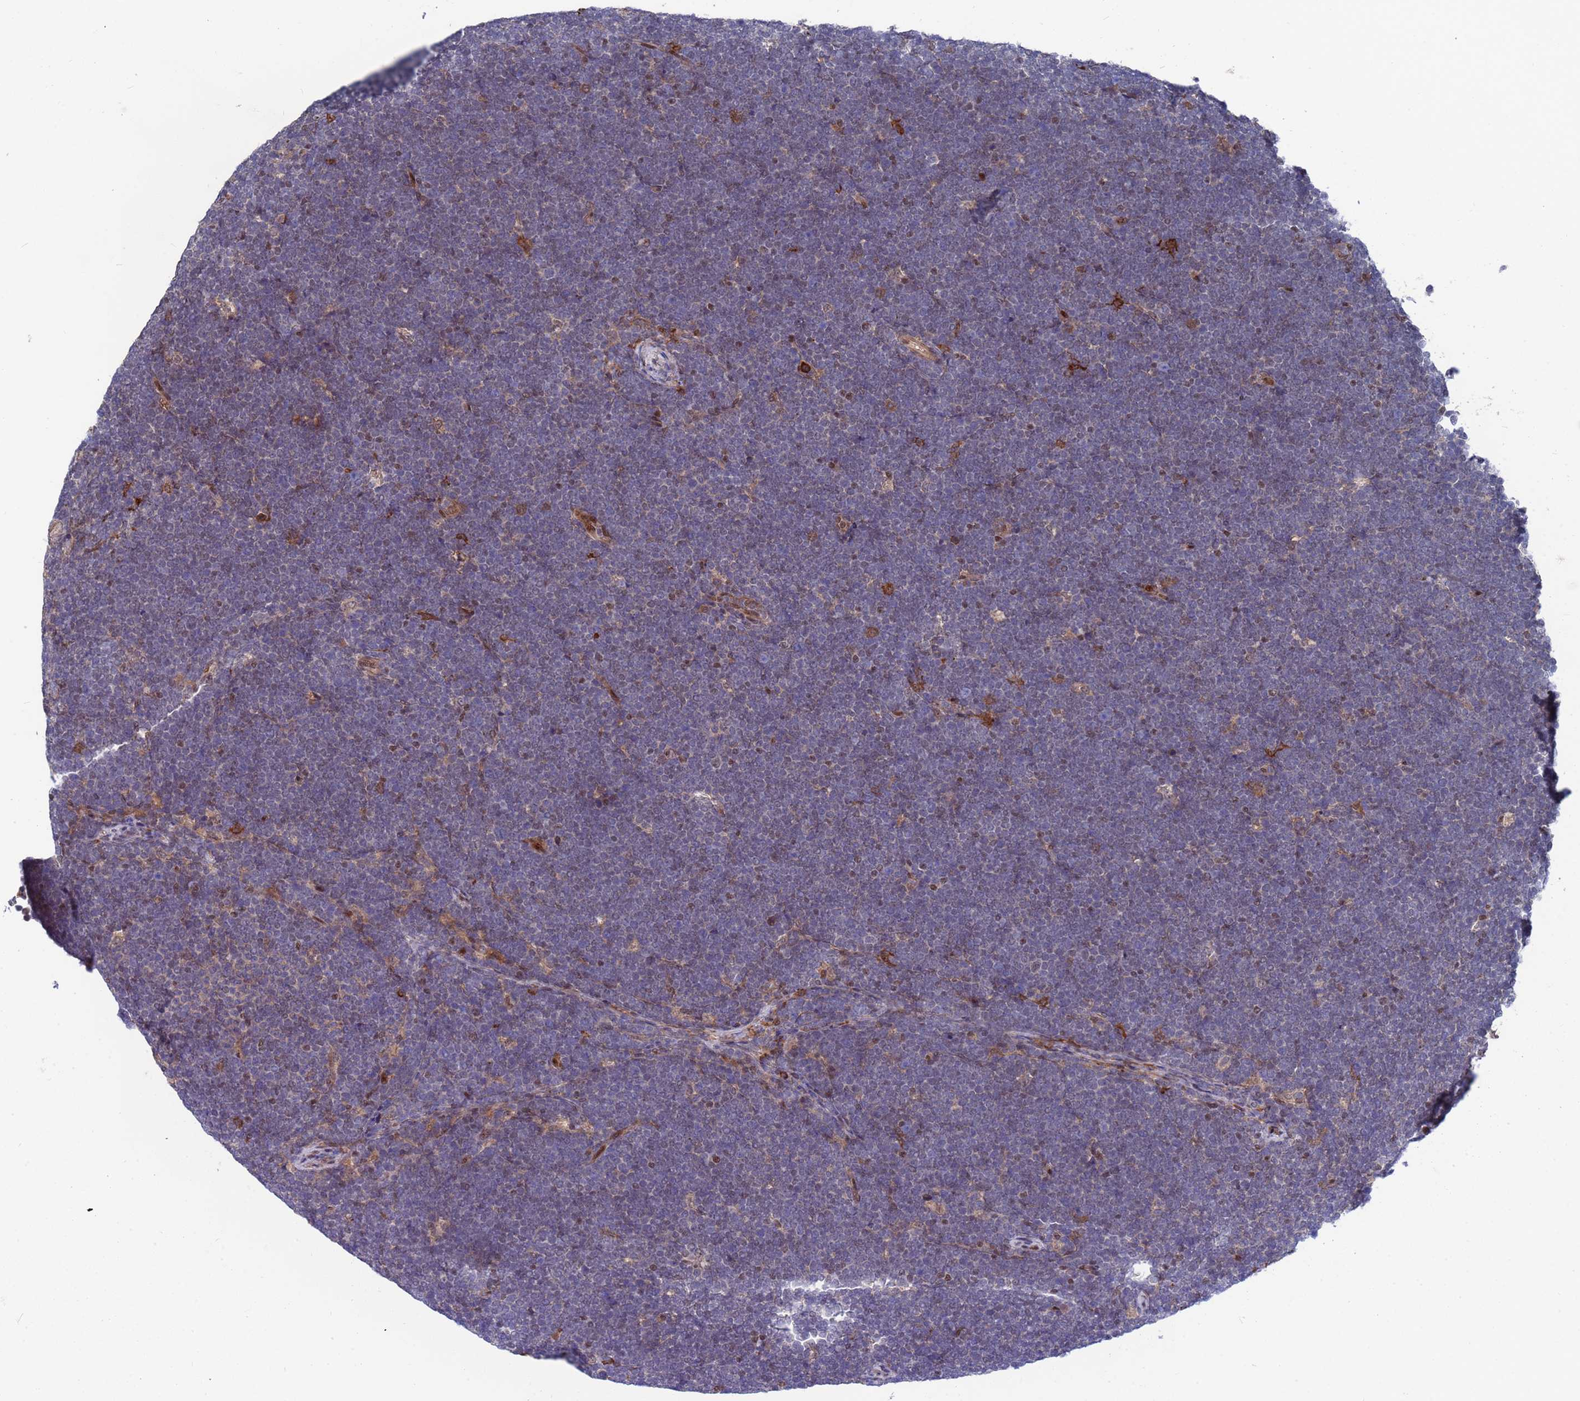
{"staining": {"intensity": "negative", "quantity": "none", "location": "none"}, "tissue": "lymphoma", "cell_type": "Tumor cells", "image_type": "cancer", "snomed": [{"axis": "morphology", "description": "Malignant lymphoma, non-Hodgkin's type, High grade"}, {"axis": "topography", "description": "Lymph node"}], "caption": "IHC histopathology image of lymphoma stained for a protein (brown), which exhibits no staining in tumor cells.", "gene": "TMBIM6", "patient": {"sex": "male", "age": 13}}